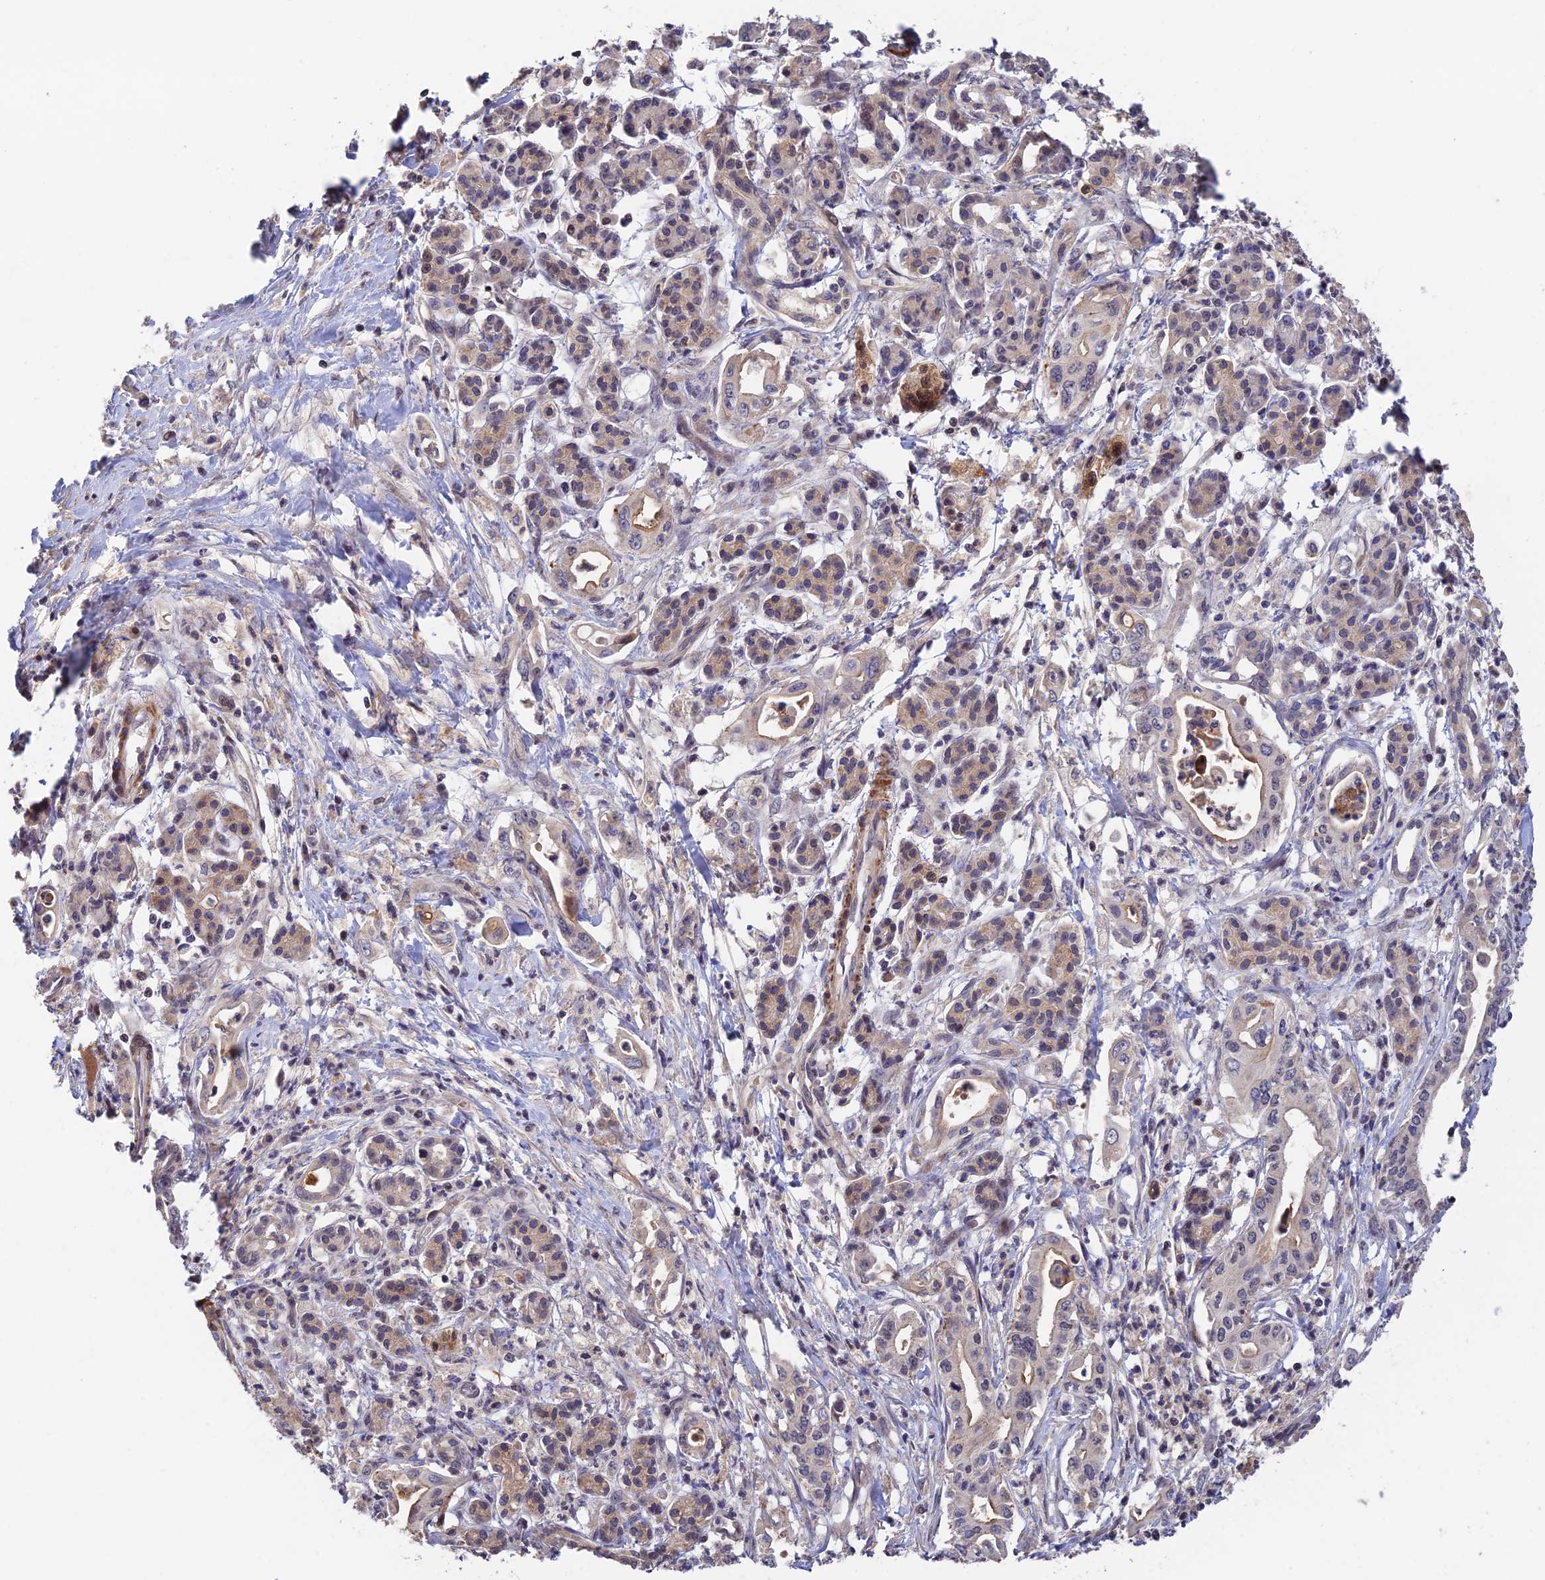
{"staining": {"intensity": "moderate", "quantity": "<25%", "location": "cytoplasmic/membranous"}, "tissue": "pancreatic cancer", "cell_type": "Tumor cells", "image_type": "cancer", "snomed": [{"axis": "morphology", "description": "Adenocarcinoma, NOS"}, {"axis": "topography", "description": "Pancreas"}], "caption": "Pancreatic adenocarcinoma tissue reveals moderate cytoplasmic/membranous expression in approximately <25% of tumor cells, visualized by immunohistochemistry.", "gene": "CWH43", "patient": {"sex": "female", "age": 77}}